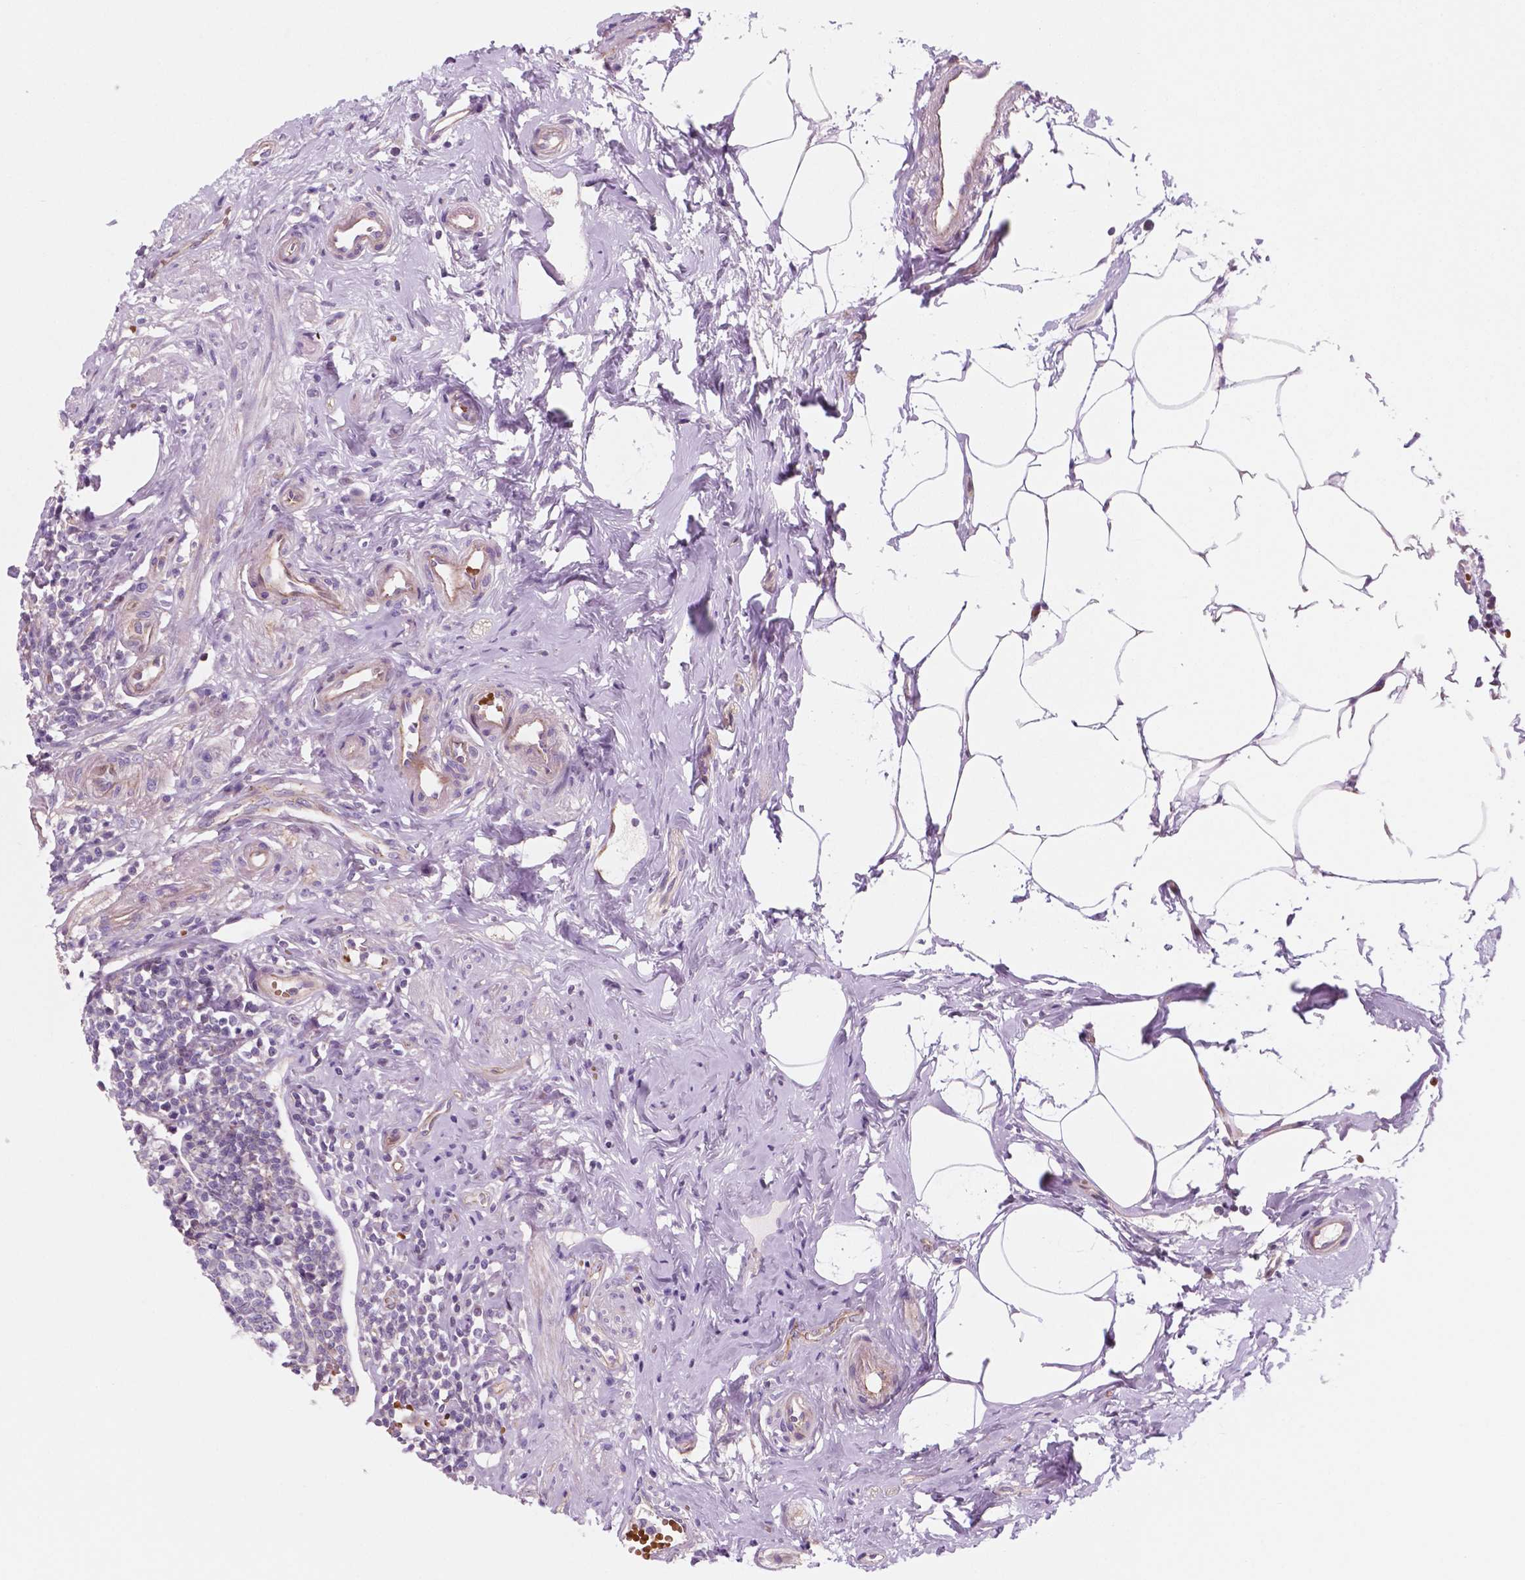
{"staining": {"intensity": "moderate", "quantity": ">75%", "location": "cytoplasmic/membranous"}, "tissue": "appendix", "cell_type": "Glandular cells", "image_type": "normal", "snomed": [{"axis": "morphology", "description": "Normal tissue, NOS"}, {"axis": "morphology", "description": "Carcinoma, endometroid"}, {"axis": "topography", "description": "Appendix"}, {"axis": "topography", "description": "Colon"}], "caption": "DAB (3,3'-diaminobenzidine) immunohistochemical staining of benign appendix displays moderate cytoplasmic/membranous protein staining in about >75% of glandular cells. (DAB (3,3'-diaminobenzidine) = brown stain, brightfield microscopy at high magnification).", "gene": "RND3", "patient": {"sex": "female", "age": 60}}